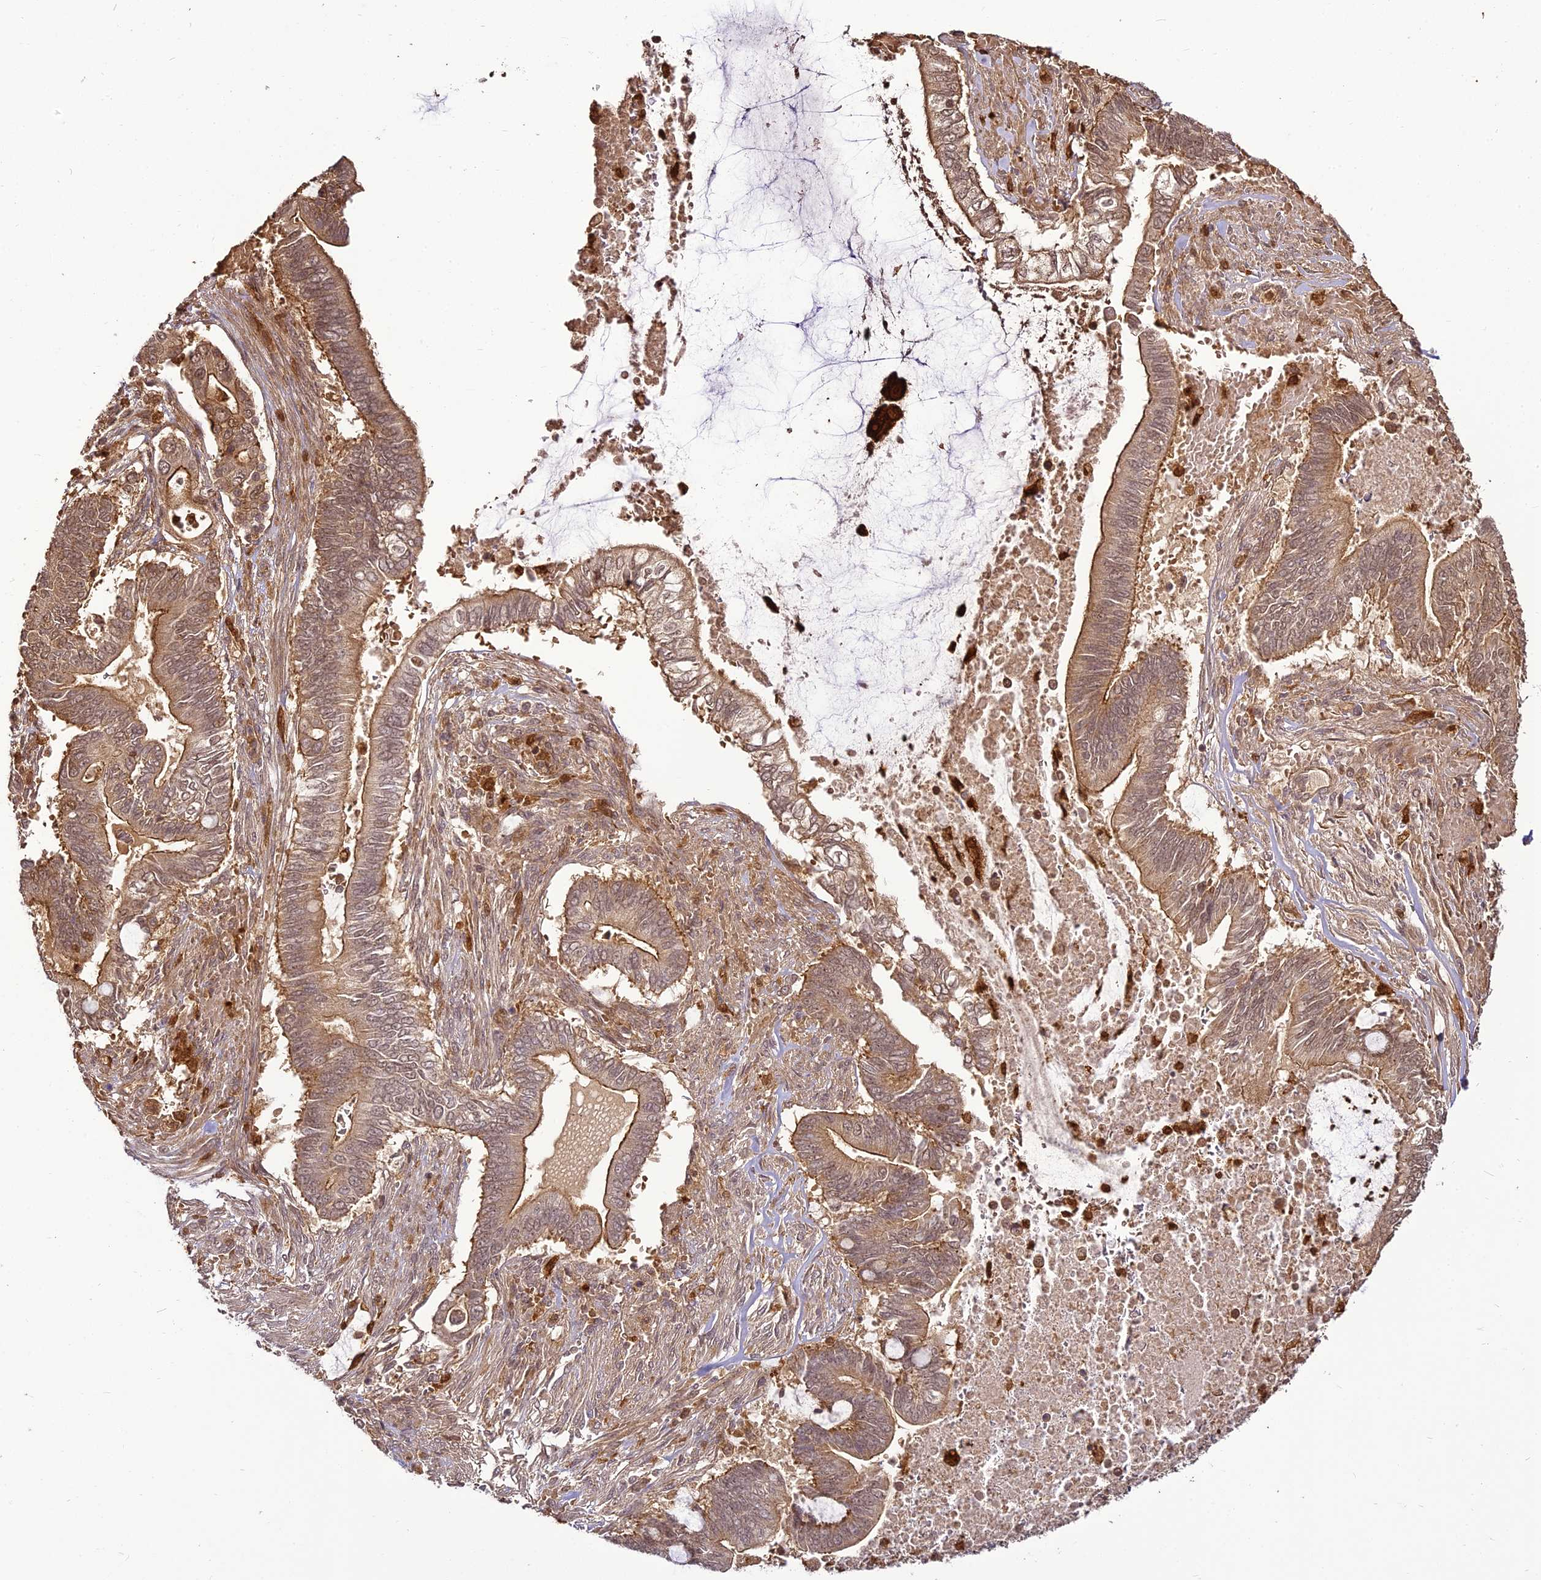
{"staining": {"intensity": "moderate", "quantity": "25%-75%", "location": "cytoplasmic/membranous"}, "tissue": "pancreatic cancer", "cell_type": "Tumor cells", "image_type": "cancer", "snomed": [{"axis": "morphology", "description": "Adenocarcinoma, NOS"}, {"axis": "topography", "description": "Pancreas"}], "caption": "Pancreatic adenocarcinoma was stained to show a protein in brown. There is medium levels of moderate cytoplasmic/membranous staining in approximately 25%-75% of tumor cells.", "gene": "BCDIN3D", "patient": {"sex": "male", "age": 68}}